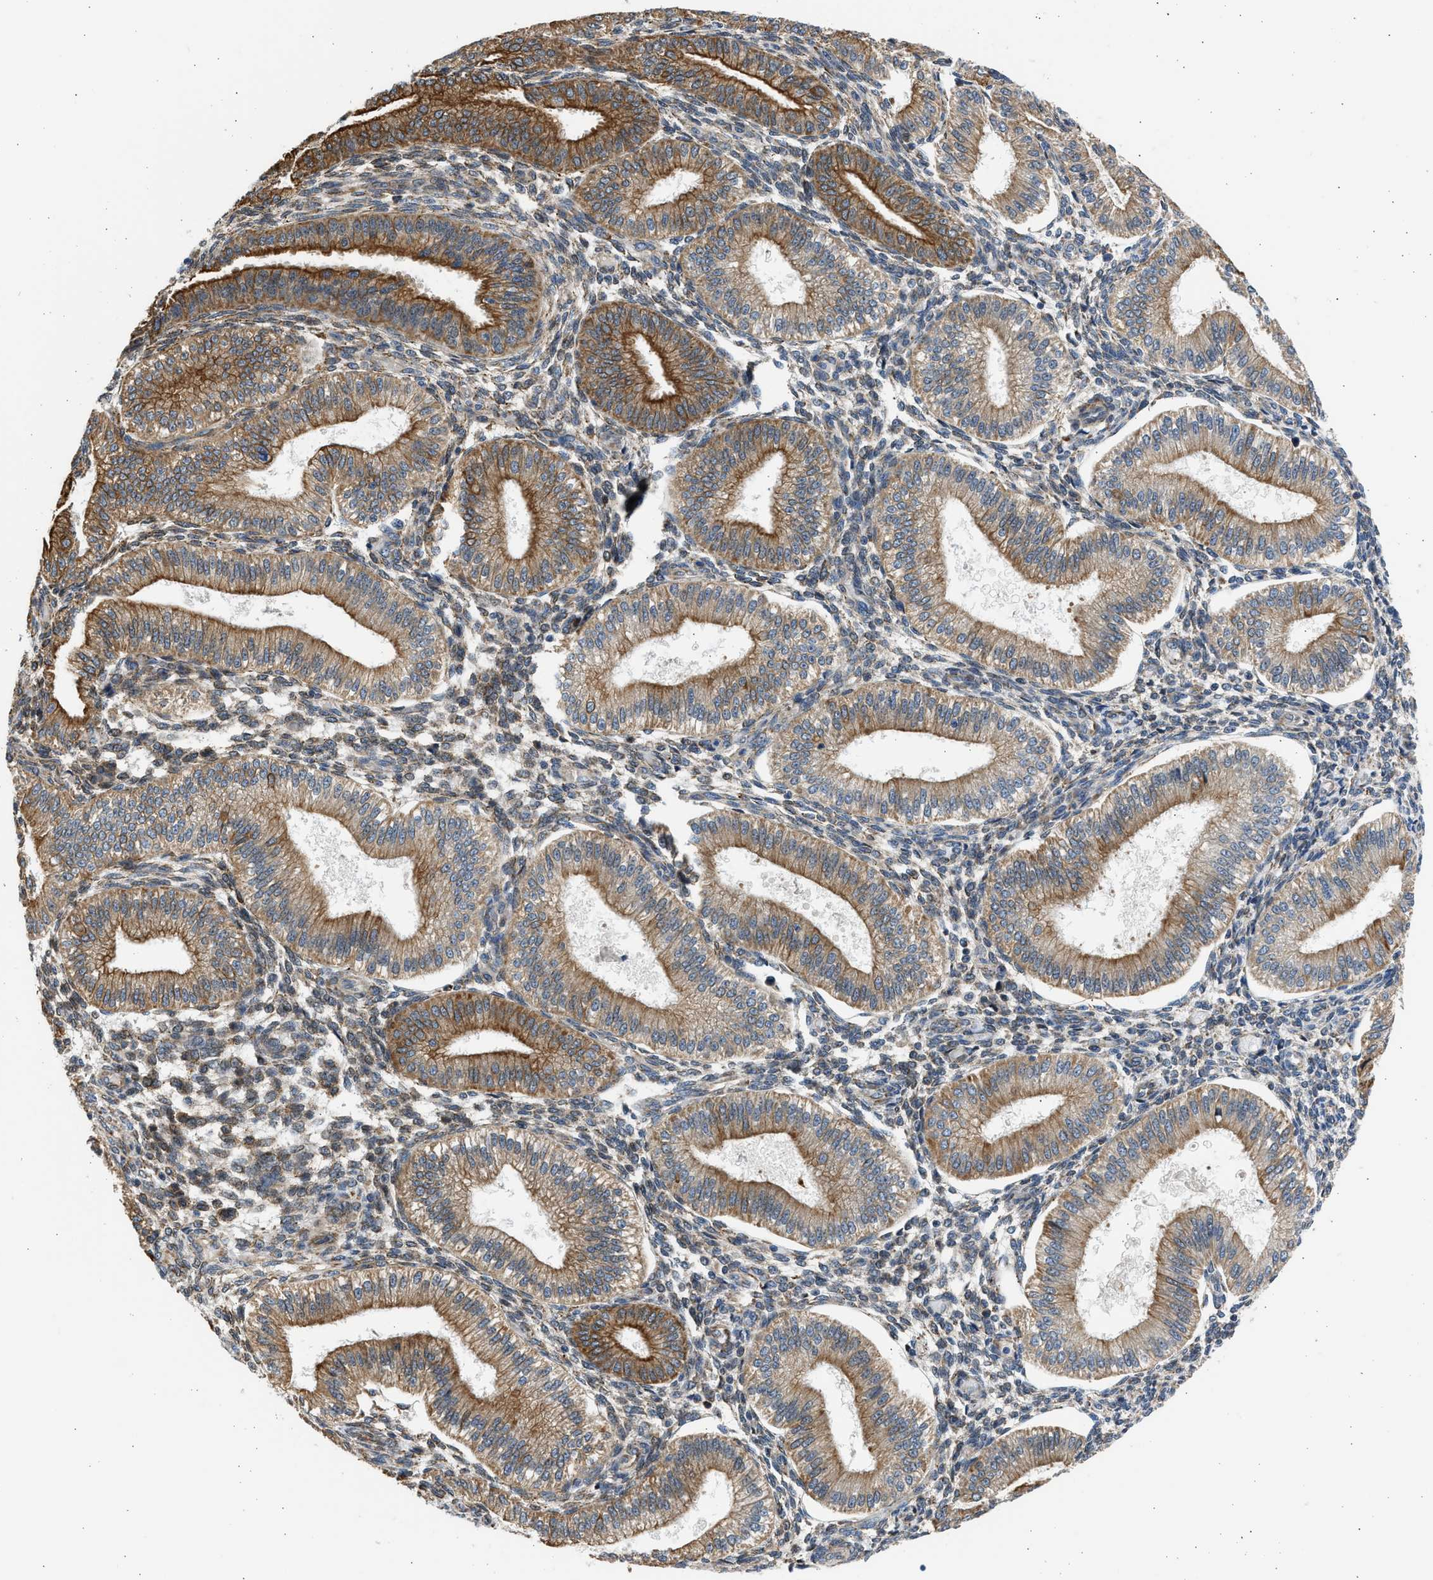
{"staining": {"intensity": "moderate", "quantity": "25%-75%", "location": "cytoplasmic/membranous"}, "tissue": "endometrium", "cell_type": "Cells in endometrial stroma", "image_type": "normal", "snomed": [{"axis": "morphology", "description": "Normal tissue, NOS"}, {"axis": "topography", "description": "Endometrium"}], "caption": "A high-resolution photomicrograph shows immunohistochemistry staining of normal endometrium, which reveals moderate cytoplasmic/membranous staining in approximately 25%-75% of cells in endometrial stroma. (Brightfield microscopy of DAB IHC at high magnification).", "gene": "PLD2", "patient": {"sex": "female", "age": 39}}